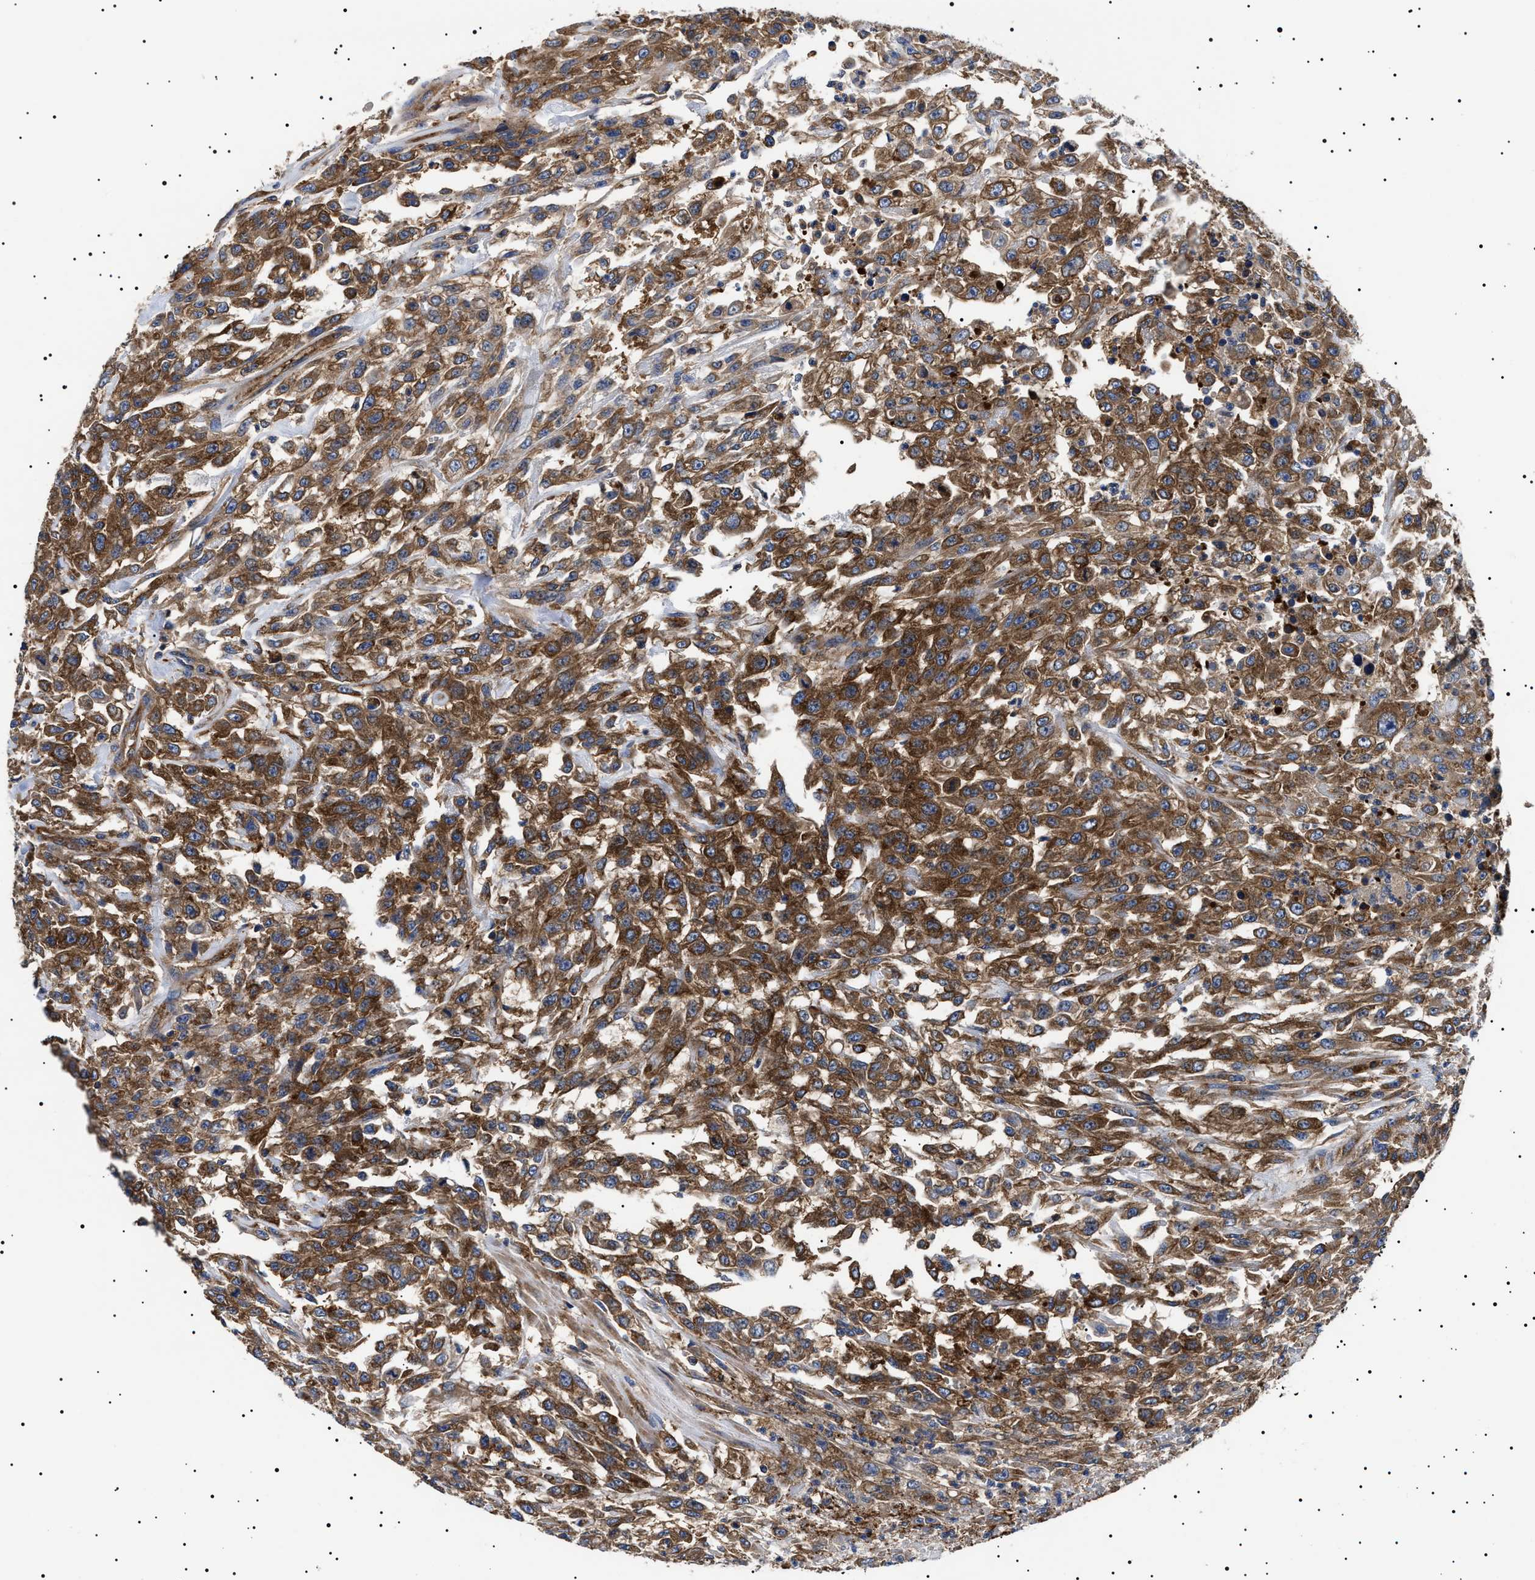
{"staining": {"intensity": "strong", "quantity": ">75%", "location": "cytoplasmic/membranous"}, "tissue": "urothelial cancer", "cell_type": "Tumor cells", "image_type": "cancer", "snomed": [{"axis": "morphology", "description": "Urothelial carcinoma, High grade"}, {"axis": "topography", "description": "Urinary bladder"}], "caption": "This is a micrograph of immunohistochemistry staining of high-grade urothelial carcinoma, which shows strong staining in the cytoplasmic/membranous of tumor cells.", "gene": "TPP2", "patient": {"sex": "male", "age": 46}}